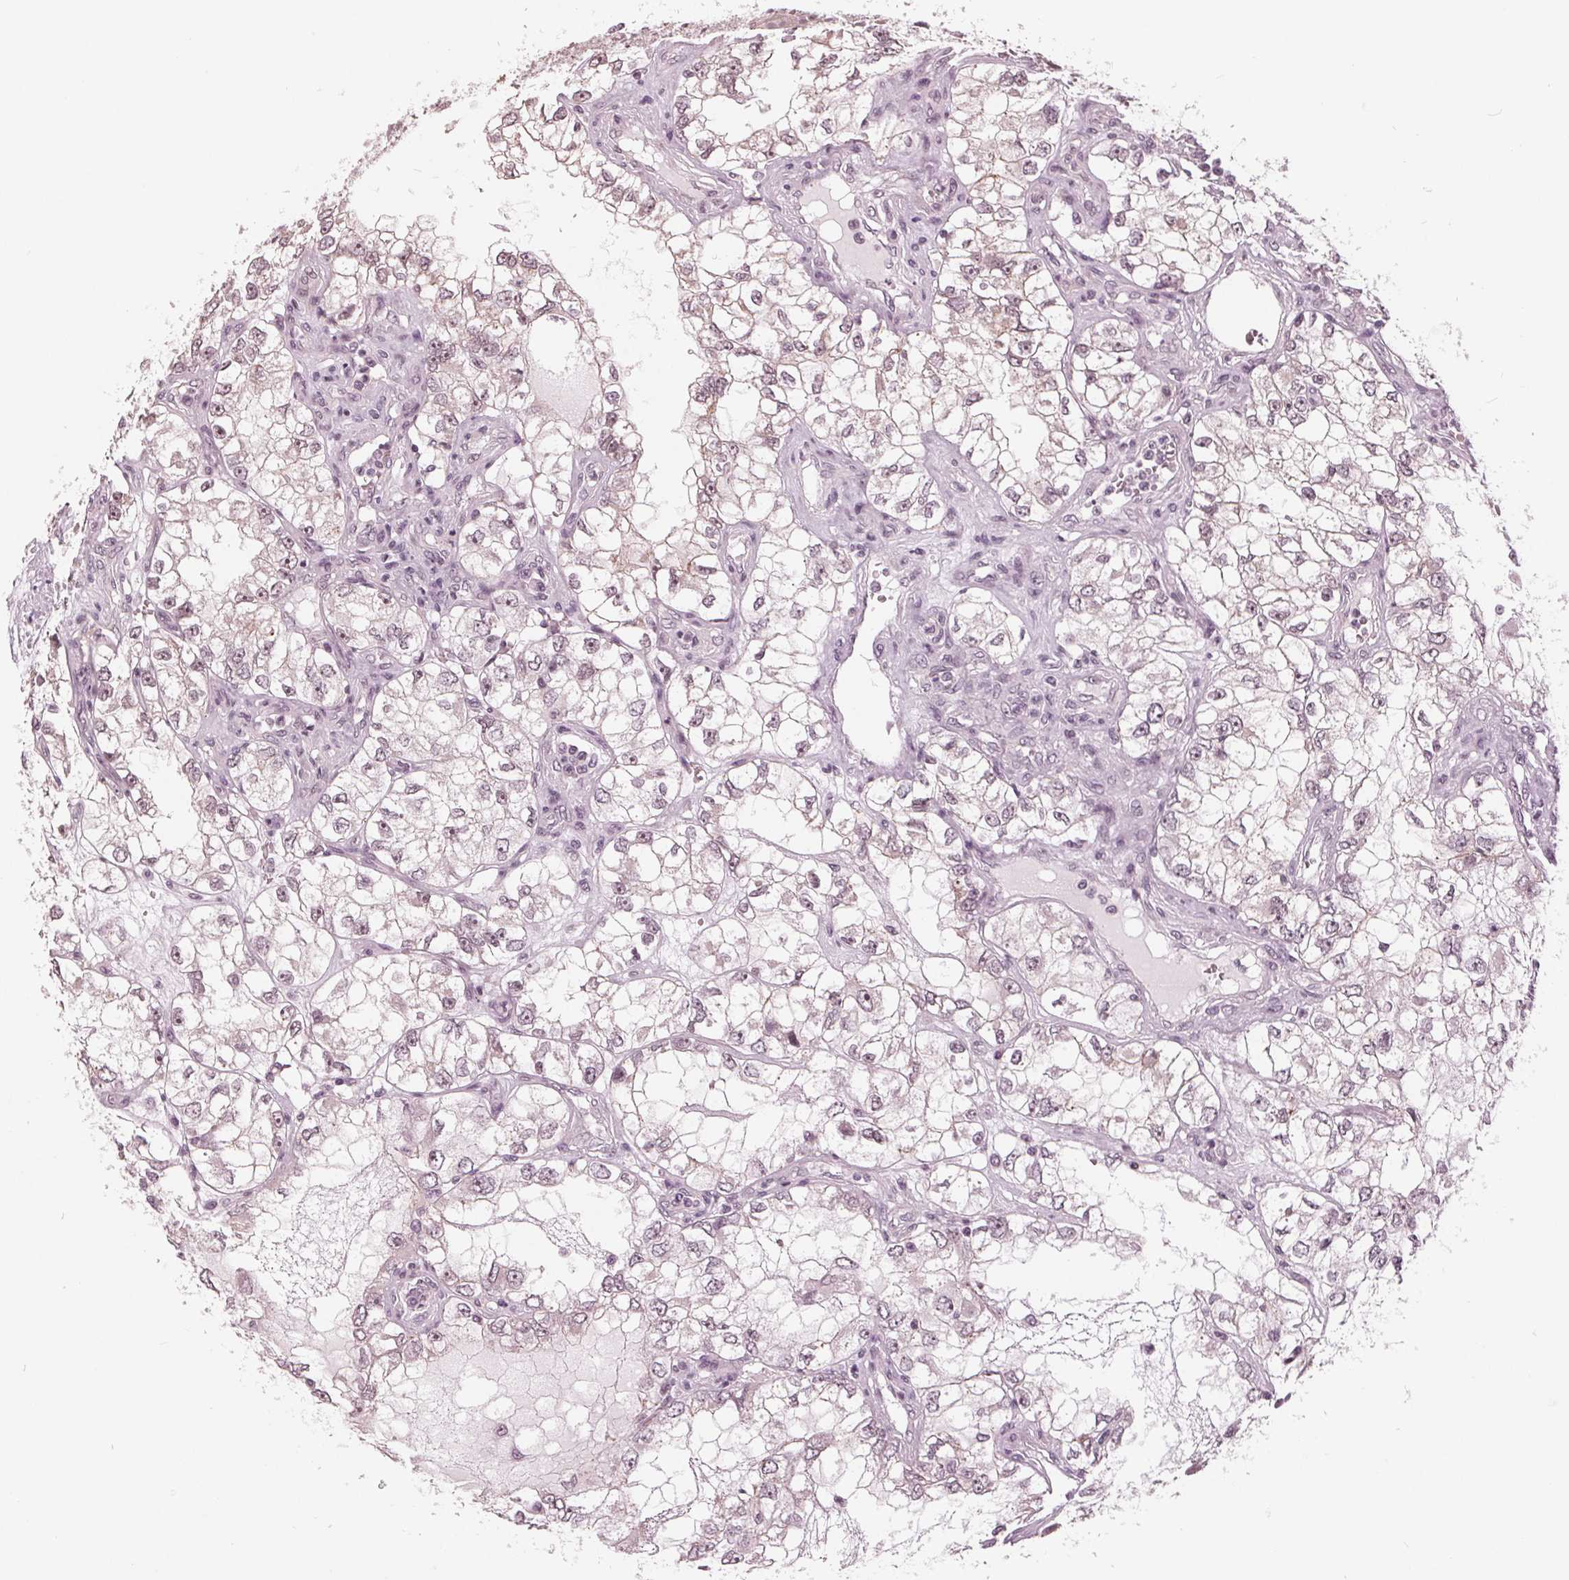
{"staining": {"intensity": "weak", "quantity": "25%-75%", "location": "nuclear"}, "tissue": "renal cancer", "cell_type": "Tumor cells", "image_type": "cancer", "snomed": [{"axis": "morphology", "description": "Adenocarcinoma, NOS"}, {"axis": "topography", "description": "Kidney"}], "caption": "Protein expression analysis of renal adenocarcinoma displays weak nuclear positivity in approximately 25%-75% of tumor cells.", "gene": "SLX4", "patient": {"sex": "female", "age": 59}}